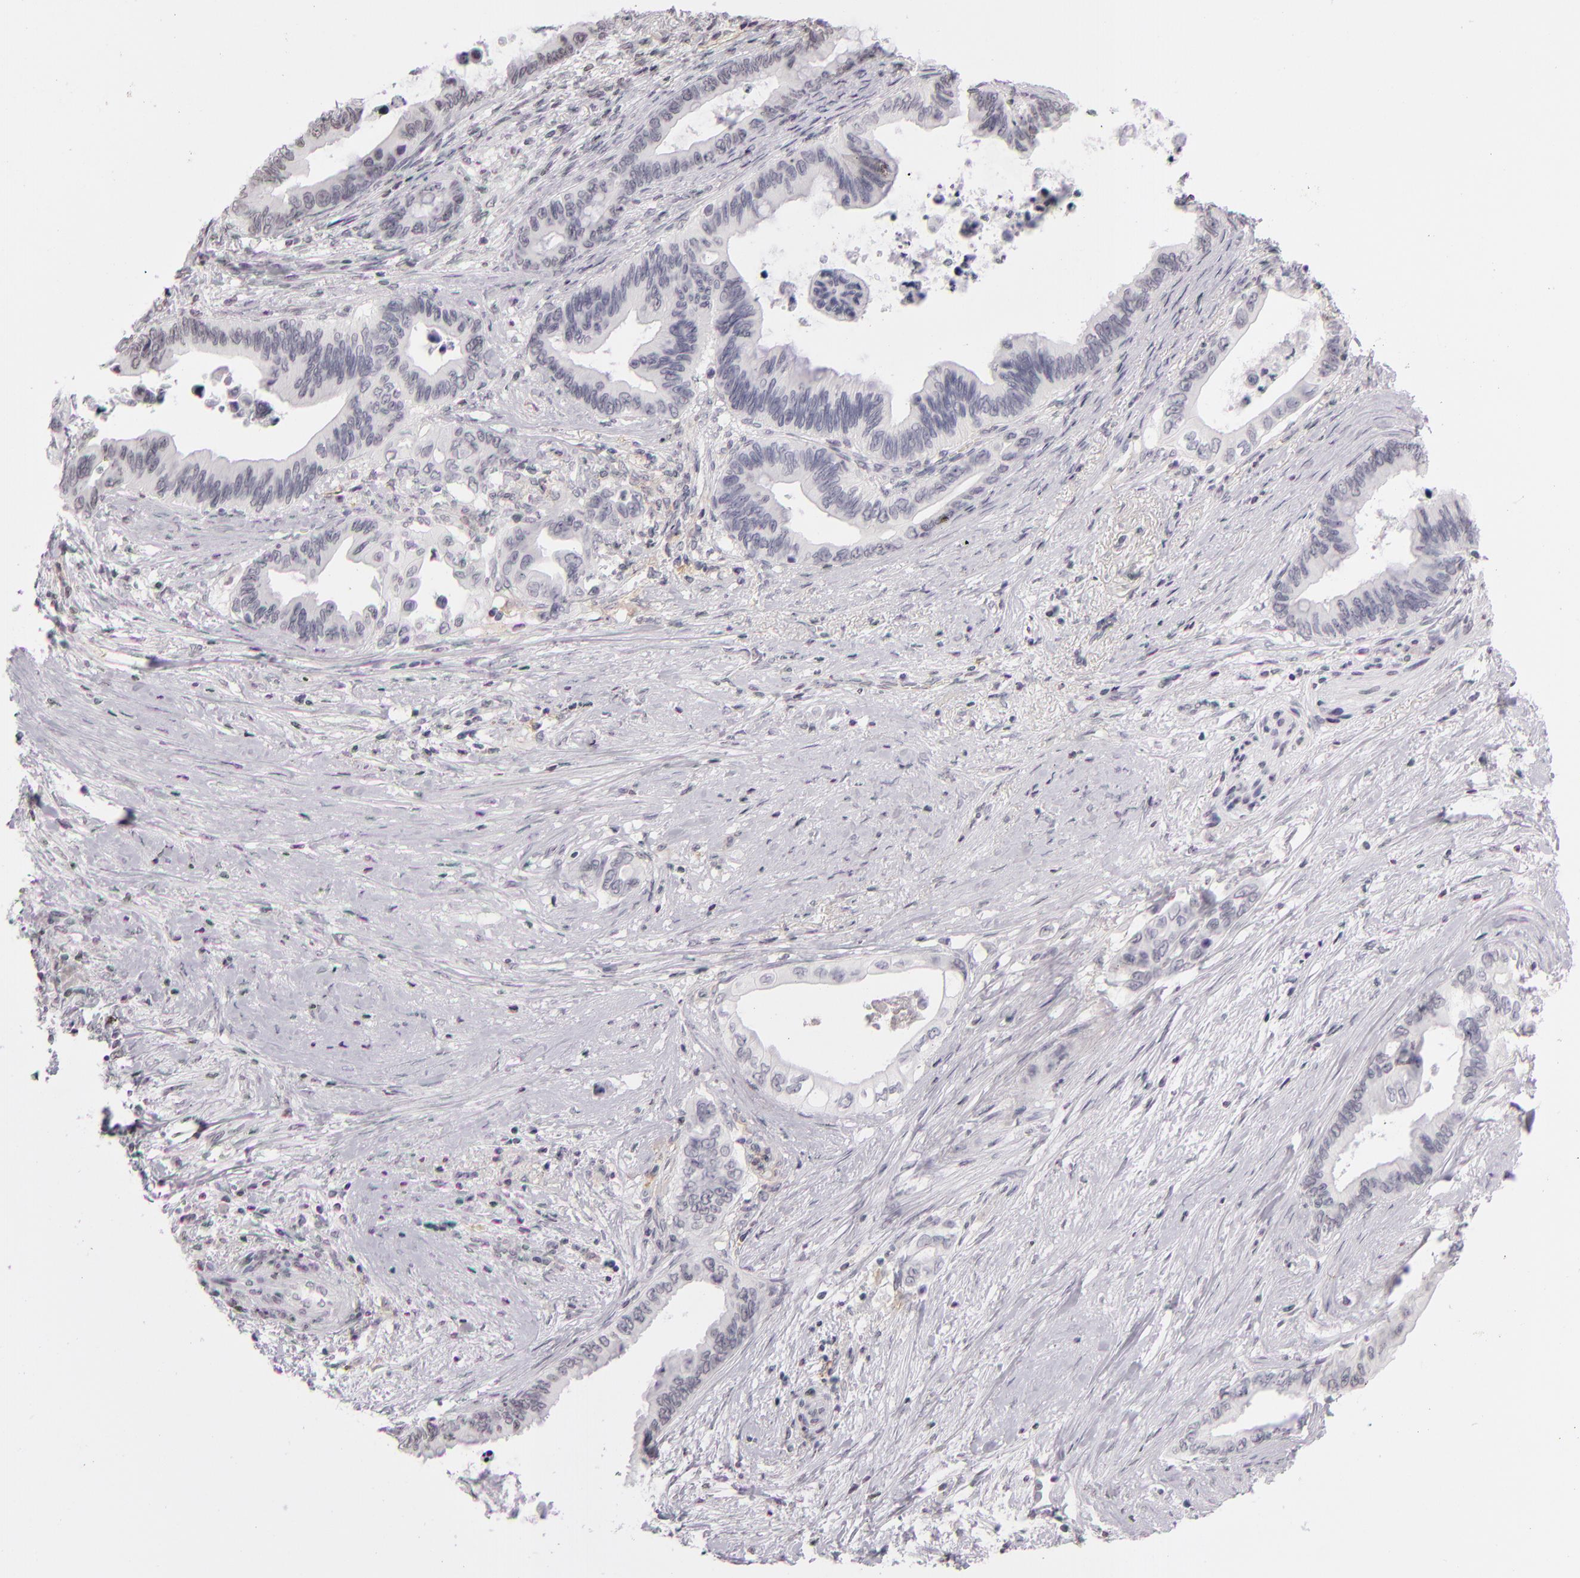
{"staining": {"intensity": "negative", "quantity": "none", "location": "none"}, "tissue": "pancreatic cancer", "cell_type": "Tumor cells", "image_type": "cancer", "snomed": [{"axis": "morphology", "description": "Adenocarcinoma, NOS"}, {"axis": "topography", "description": "Pancreas"}], "caption": "Pancreatic adenocarcinoma was stained to show a protein in brown. There is no significant expression in tumor cells. (DAB immunohistochemistry, high magnification).", "gene": "CD40", "patient": {"sex": "female", "age": 66}}